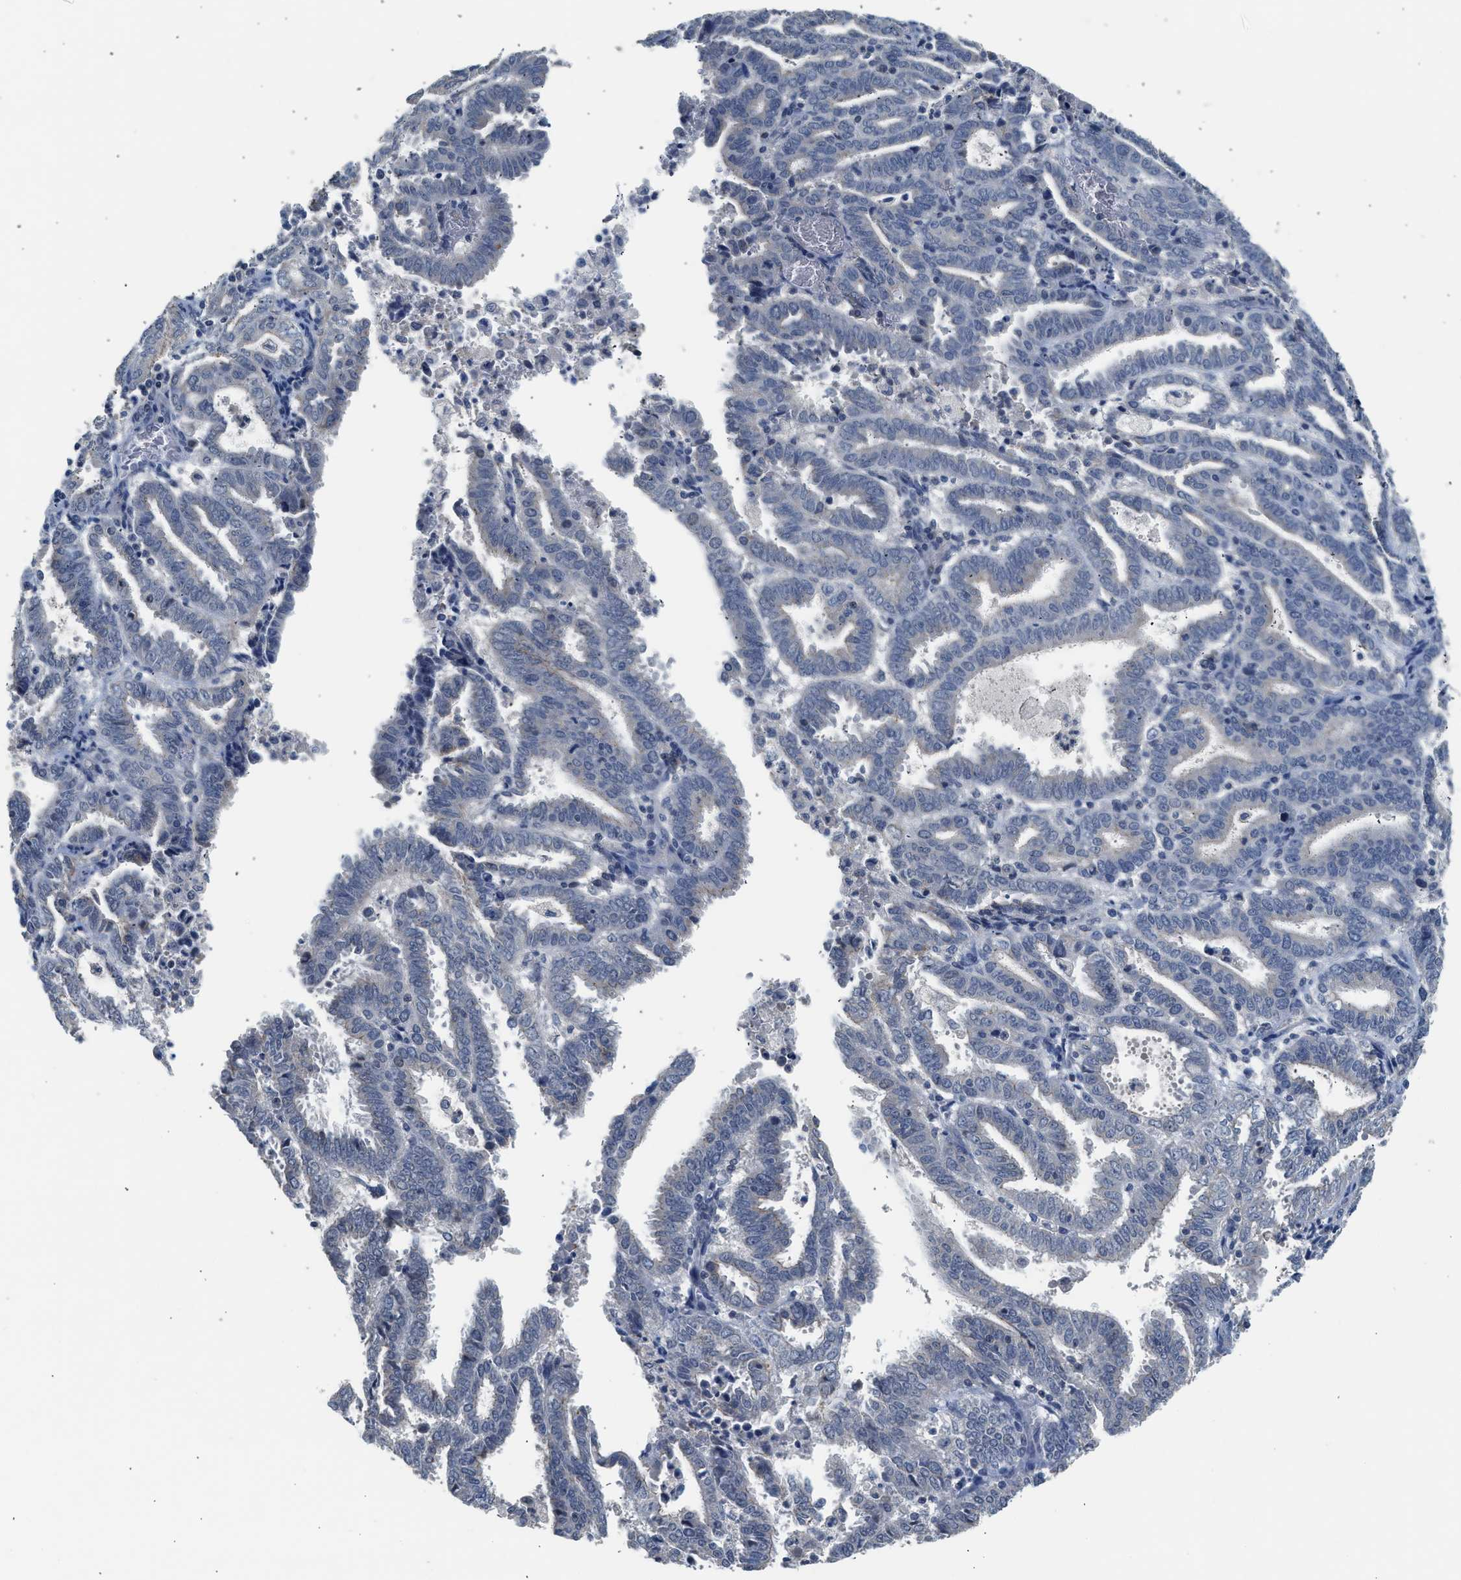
{"staining": {"intensity": "negative", "quantity": "none", "location": "none"}, "tissue": "endometrial cancer", "cell_type": "Tumor cells", "image_type": "cancer", "snomed": [{"axis": "morphology", "description": "Adenocarcinoma, NOS"}, {"axis": "topography", "description": "Uterus"}], "caption": "A micrograph of human endometrial adenocarcinoma is negative for staining in tumor cells. Nuclei are stained in blue.", "gene": "CSF3R", "patient": {"sex": "female", "age": 83}}